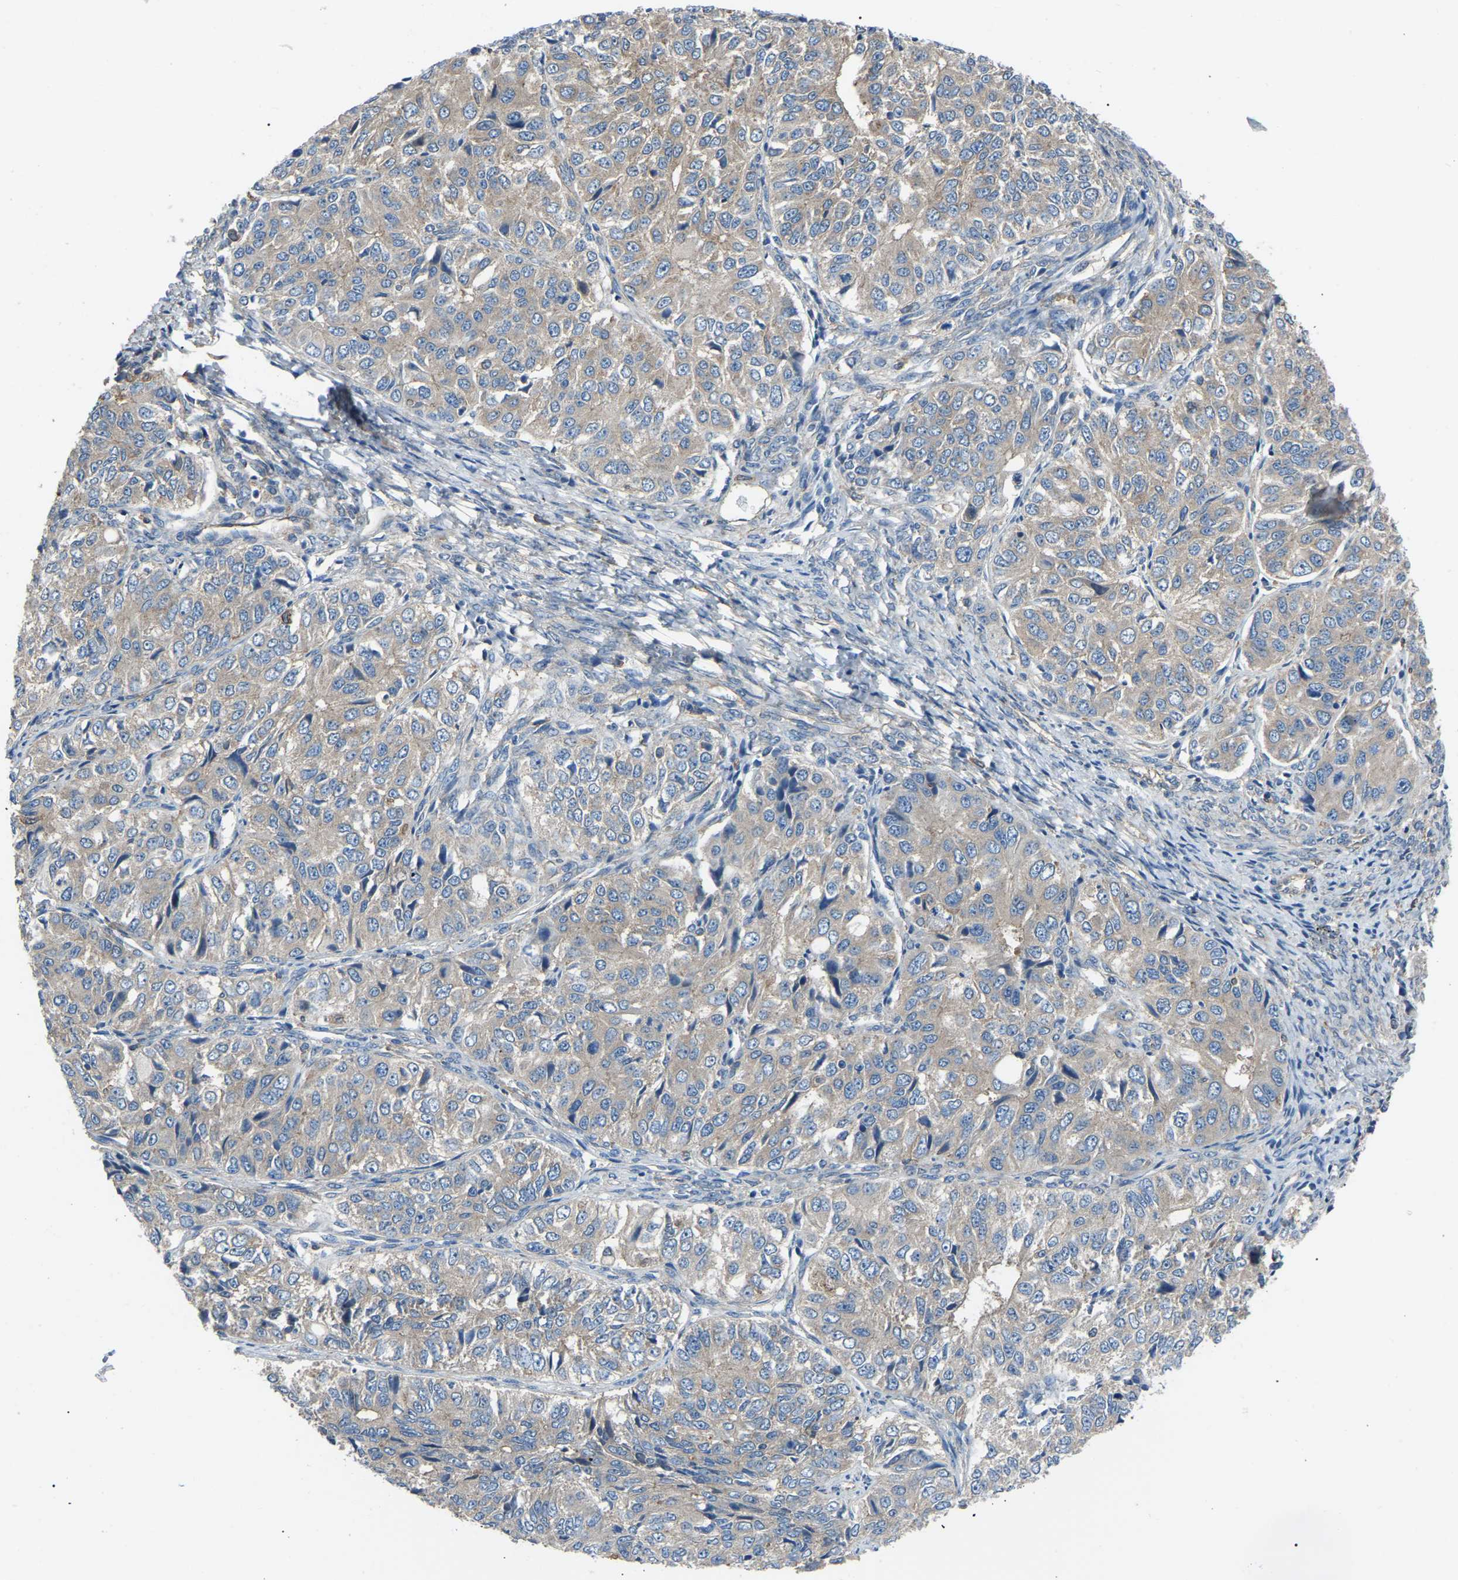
{"staining": {"intensity": "weak", "quantity": "25%-75%", "location": "cytoplasmic/membranous"}, "tissue": "ovarian cancer", "cell_type": "Tumor cells", "image_type": "cancer", "snomed": [{"axis": "morphology", "description": "Carcinoma, endometroid"}, {"axis": "topography", "description": "Ovary"}], "caption": "High-magnification brightfield microscopy of ovarian cancer (endometroid carcinoma) stained with DAB (3,3'-diaminobenzidine) (brown) and counterstained with hematoxylin (blue). tumor cells exhibit weak cytoplasmic/membranous expression is present in about25%-75% of cells.", "gene": "AIMP1", "patient": {"sex": "female", "age": 51}}